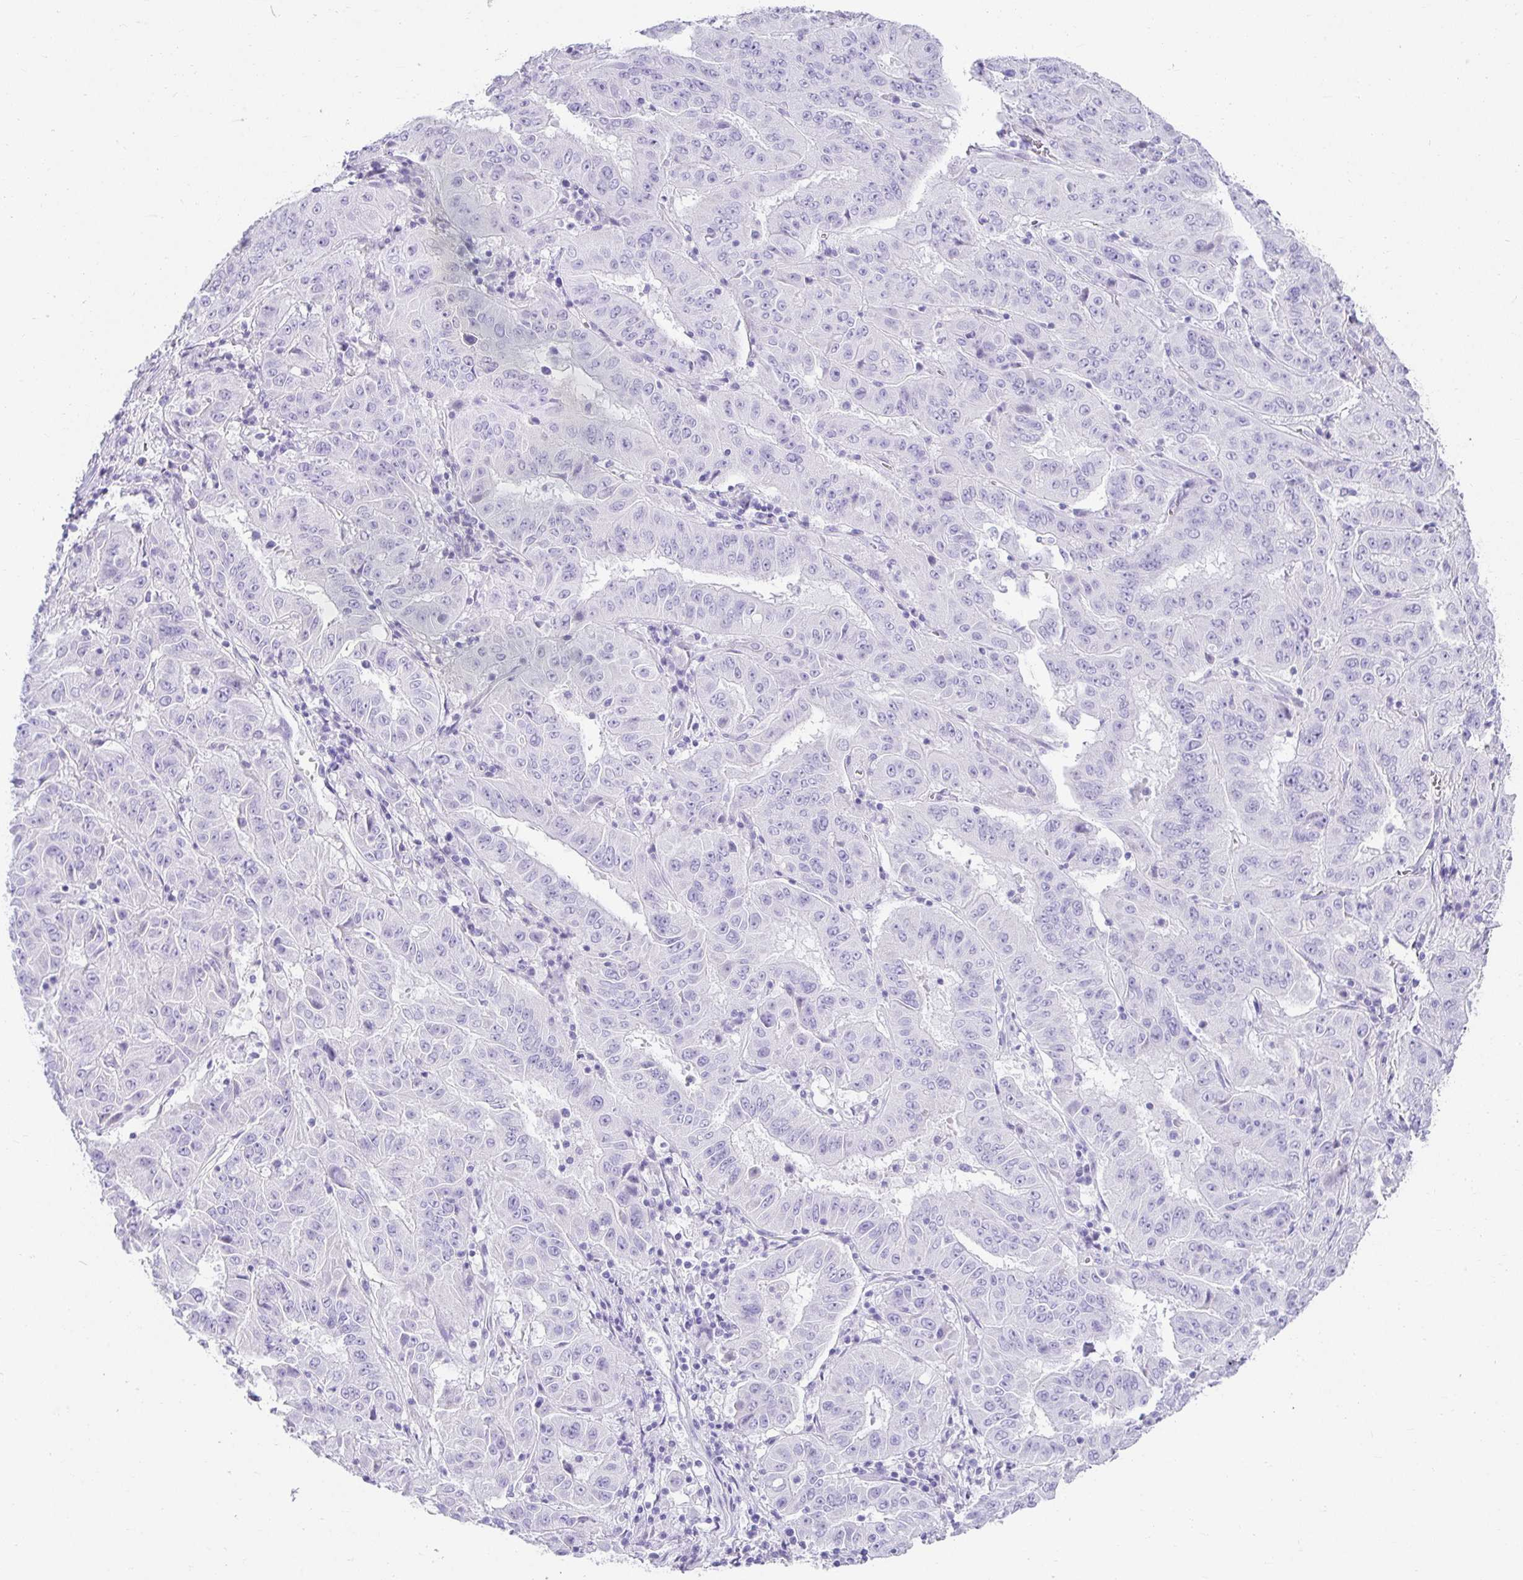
{"staining": {"intensity": "negative", "quantity": "none", "location": "none"}, "tissue": "pancreatic cancer", "cell_type": "Tumor cells", "image_type": "cancer", "snomed": [{"axis": "morphology", "description": "Adenocarcinoma, NOS"}, {"axis": "topography", "description": "Pancreas"}], "caption": "IHC micrograph of neoplastic tissue: human adenocarcinoma (pancreatic) stained with DAB (3,3'-diaminobenzidine) exhibits no significant protein staining in tumor cells.", "gene": "CHAT", "patient": {"sex": "male", "age": 63}}